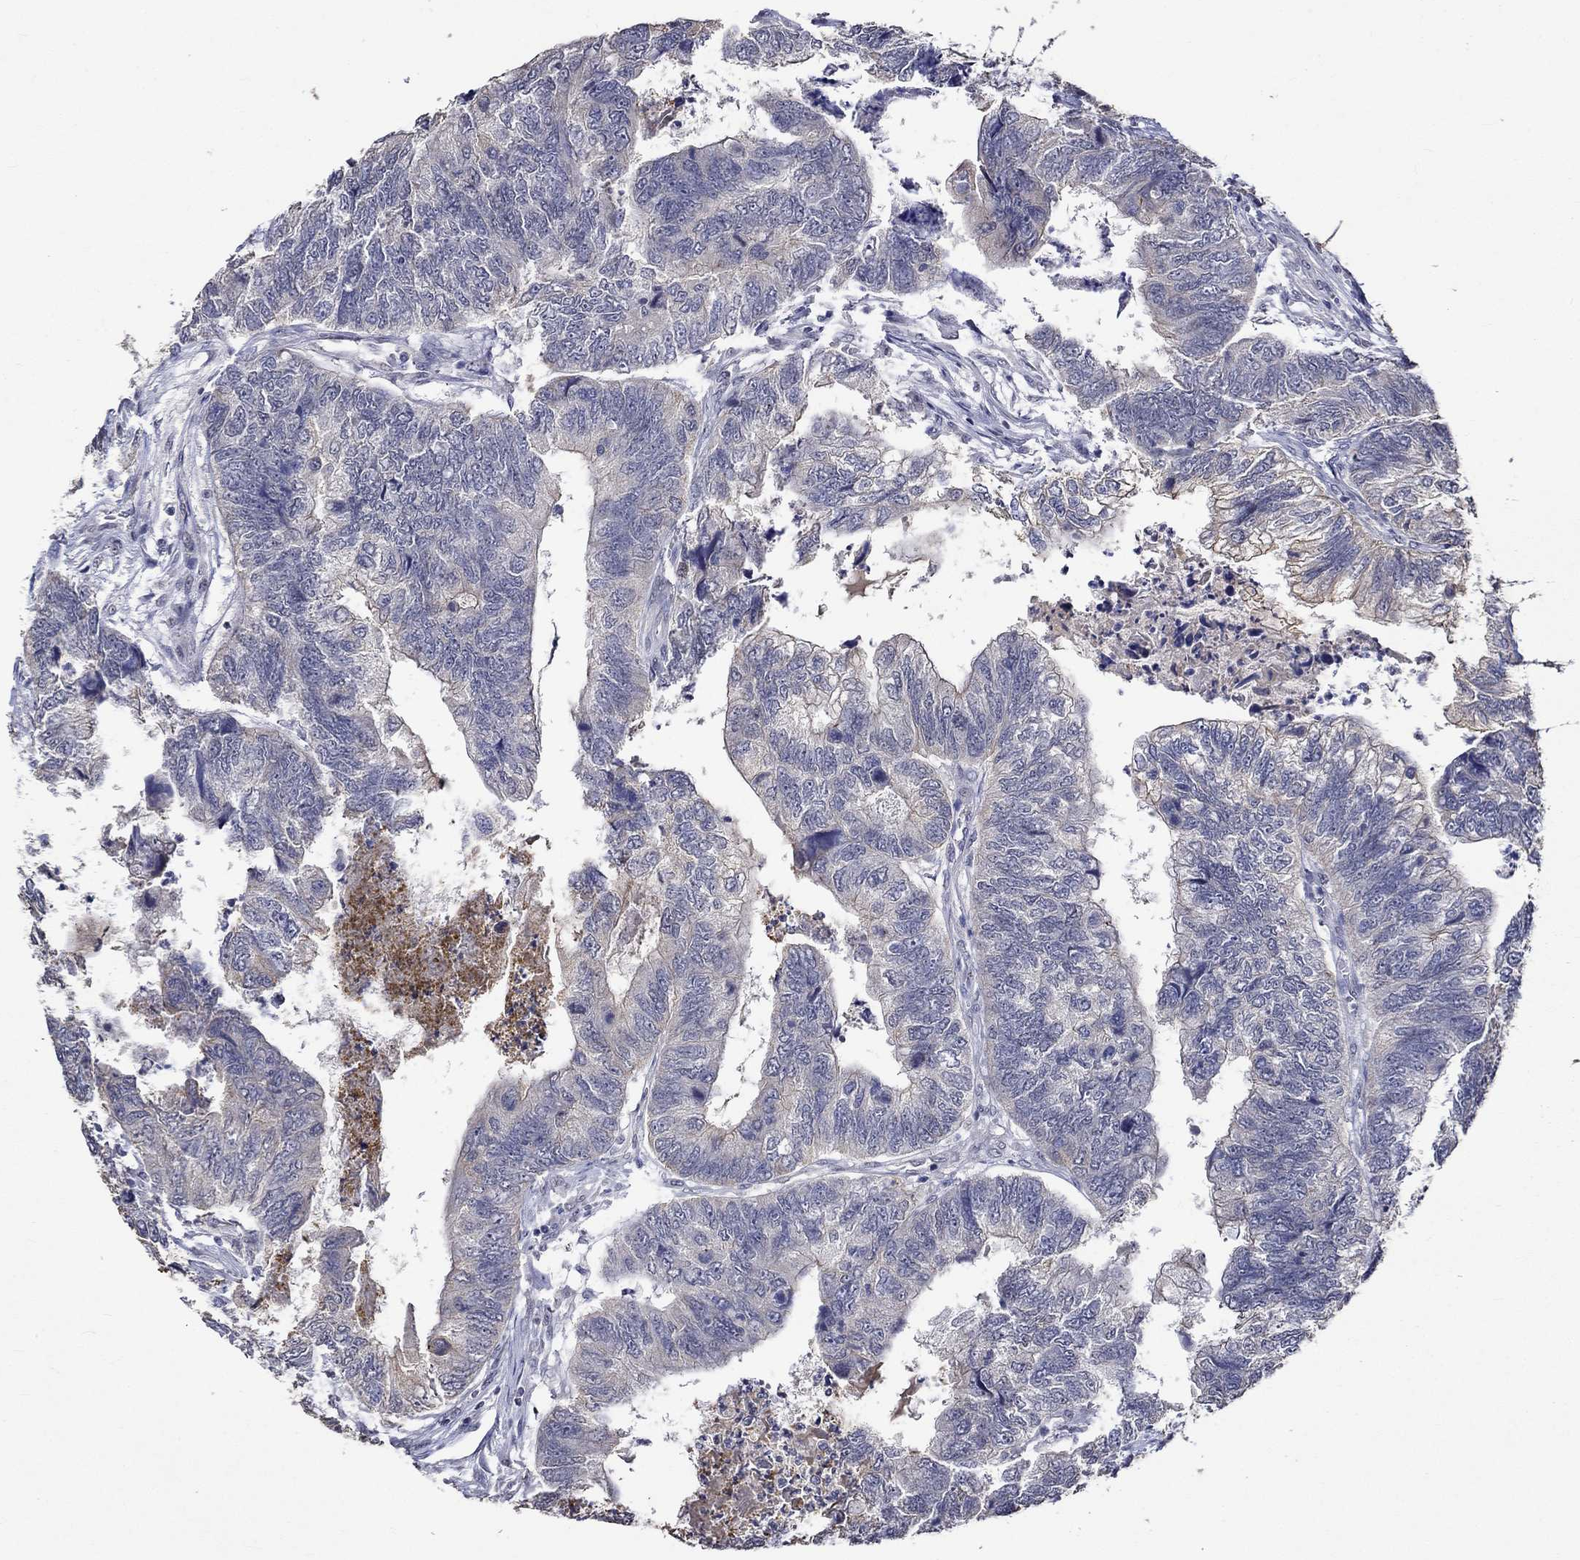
{"staining": {"intensity": "negative", "quantity": "none", "location": "none"}, "tissue": "colorectal cancer", "cell_type": "Tumor cells", "image_type": "cancer", "snomed": [{"axis": "morphology", "description": "Adenocarcinoma, NOS"}, {"axis": "topography", "description": "Colon"}], "caption": "Tumor cells are negative for protein expression in human colorectal cancer.", "gene": "DDX3Y", "patient": {"sex": "female", "age": 67}}